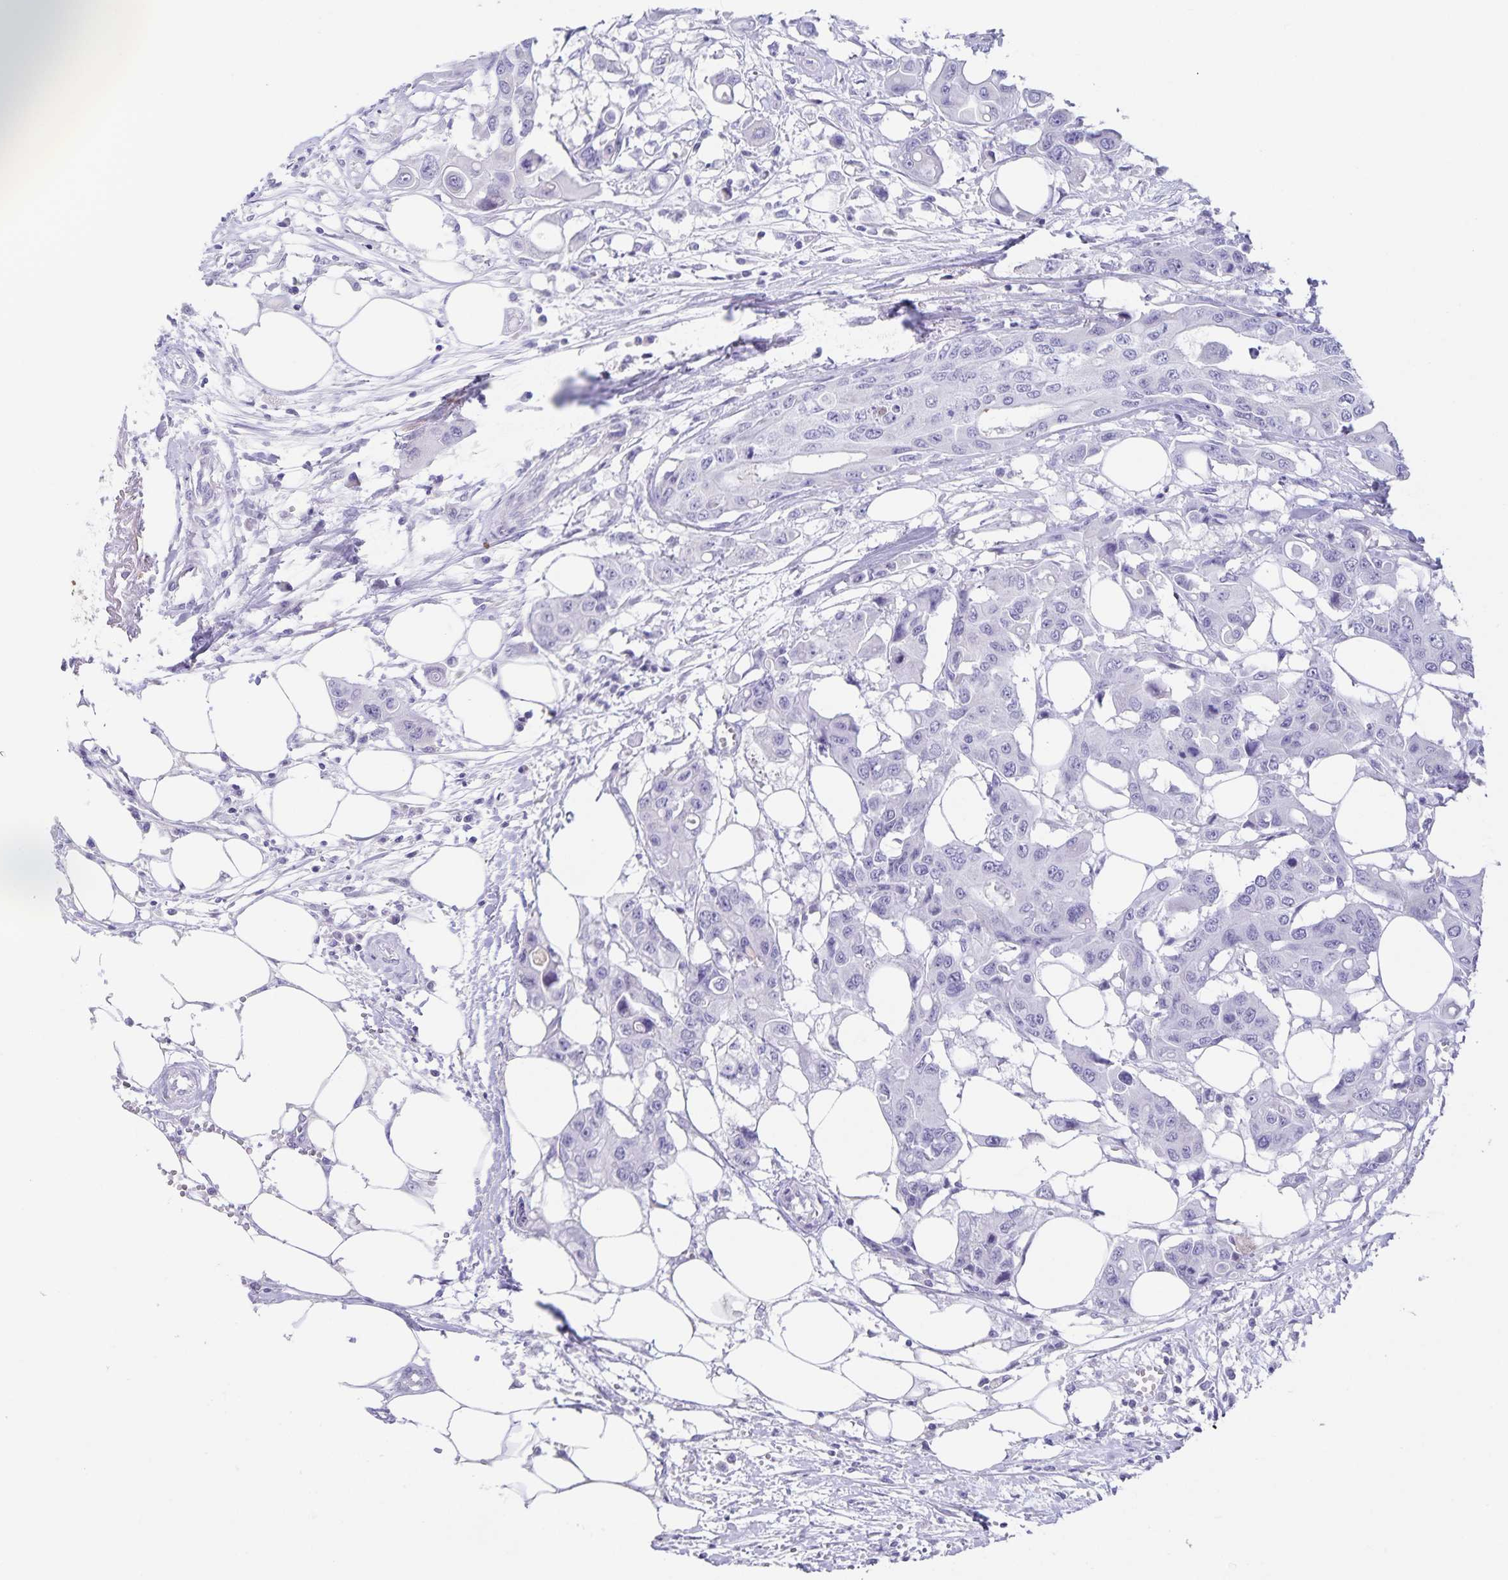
{"staining": {"intensity": "negative", "quantity": "none", "location": "none"}, "tissue": "colorectal cancer", "cell_type": "Tumor cells", "image_type": "cancer", "snomed": [{"axis": "morphology", "description": "Adenocarcinoma, NOS"}, {"axis": "topography", "description": "Colon"}], "caption": "Immunohistochemistry (IHC) photomicrograph of human colorectal adenocarcinoma stained for a protein (brown), which demonstrates no positivity in tumor cells.", "gene": "SYNM", "patient": {"sex": "male", "age": 77}}